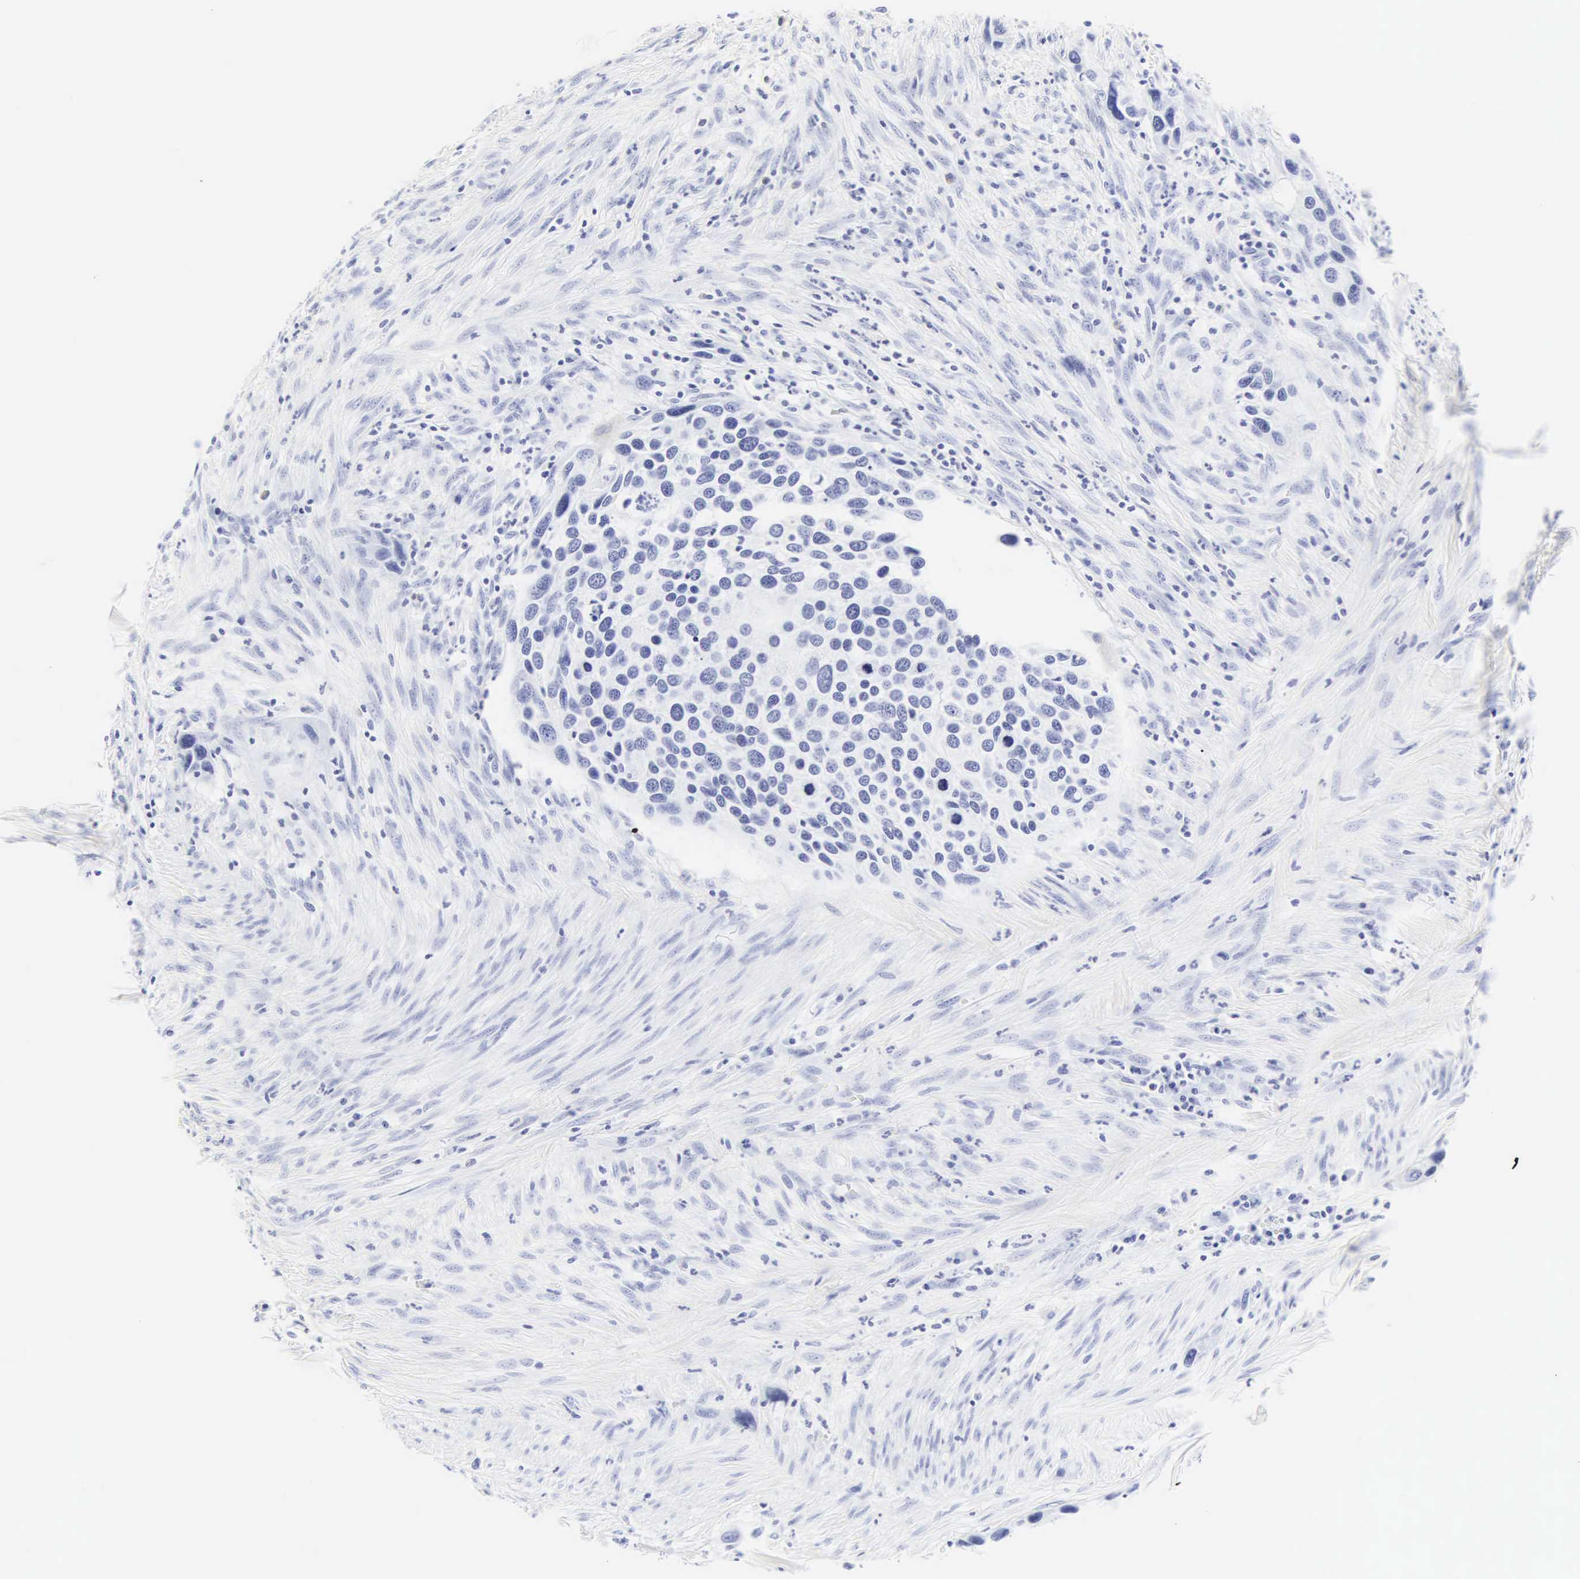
{"staining": {"intensity": "negative", "quantity": "none", "location": "none"}, "tissue": "urothelial cancer", "cell_type": "Tumor cells", "image_type": "cancer", "snomed": [{"axis": "morphology", "description": "Urothelial carcinoma, High grade"}, {"axis": "topography", "description": "Urinary bladder"}], "caption": "Tumor cells are negative for protein expression in human urothelial cancer. (Immunohistochemistry, brightfield microscopy, high magnification).", "gene": "CGB3", "patient": {"sex": "male", "age": 66}}